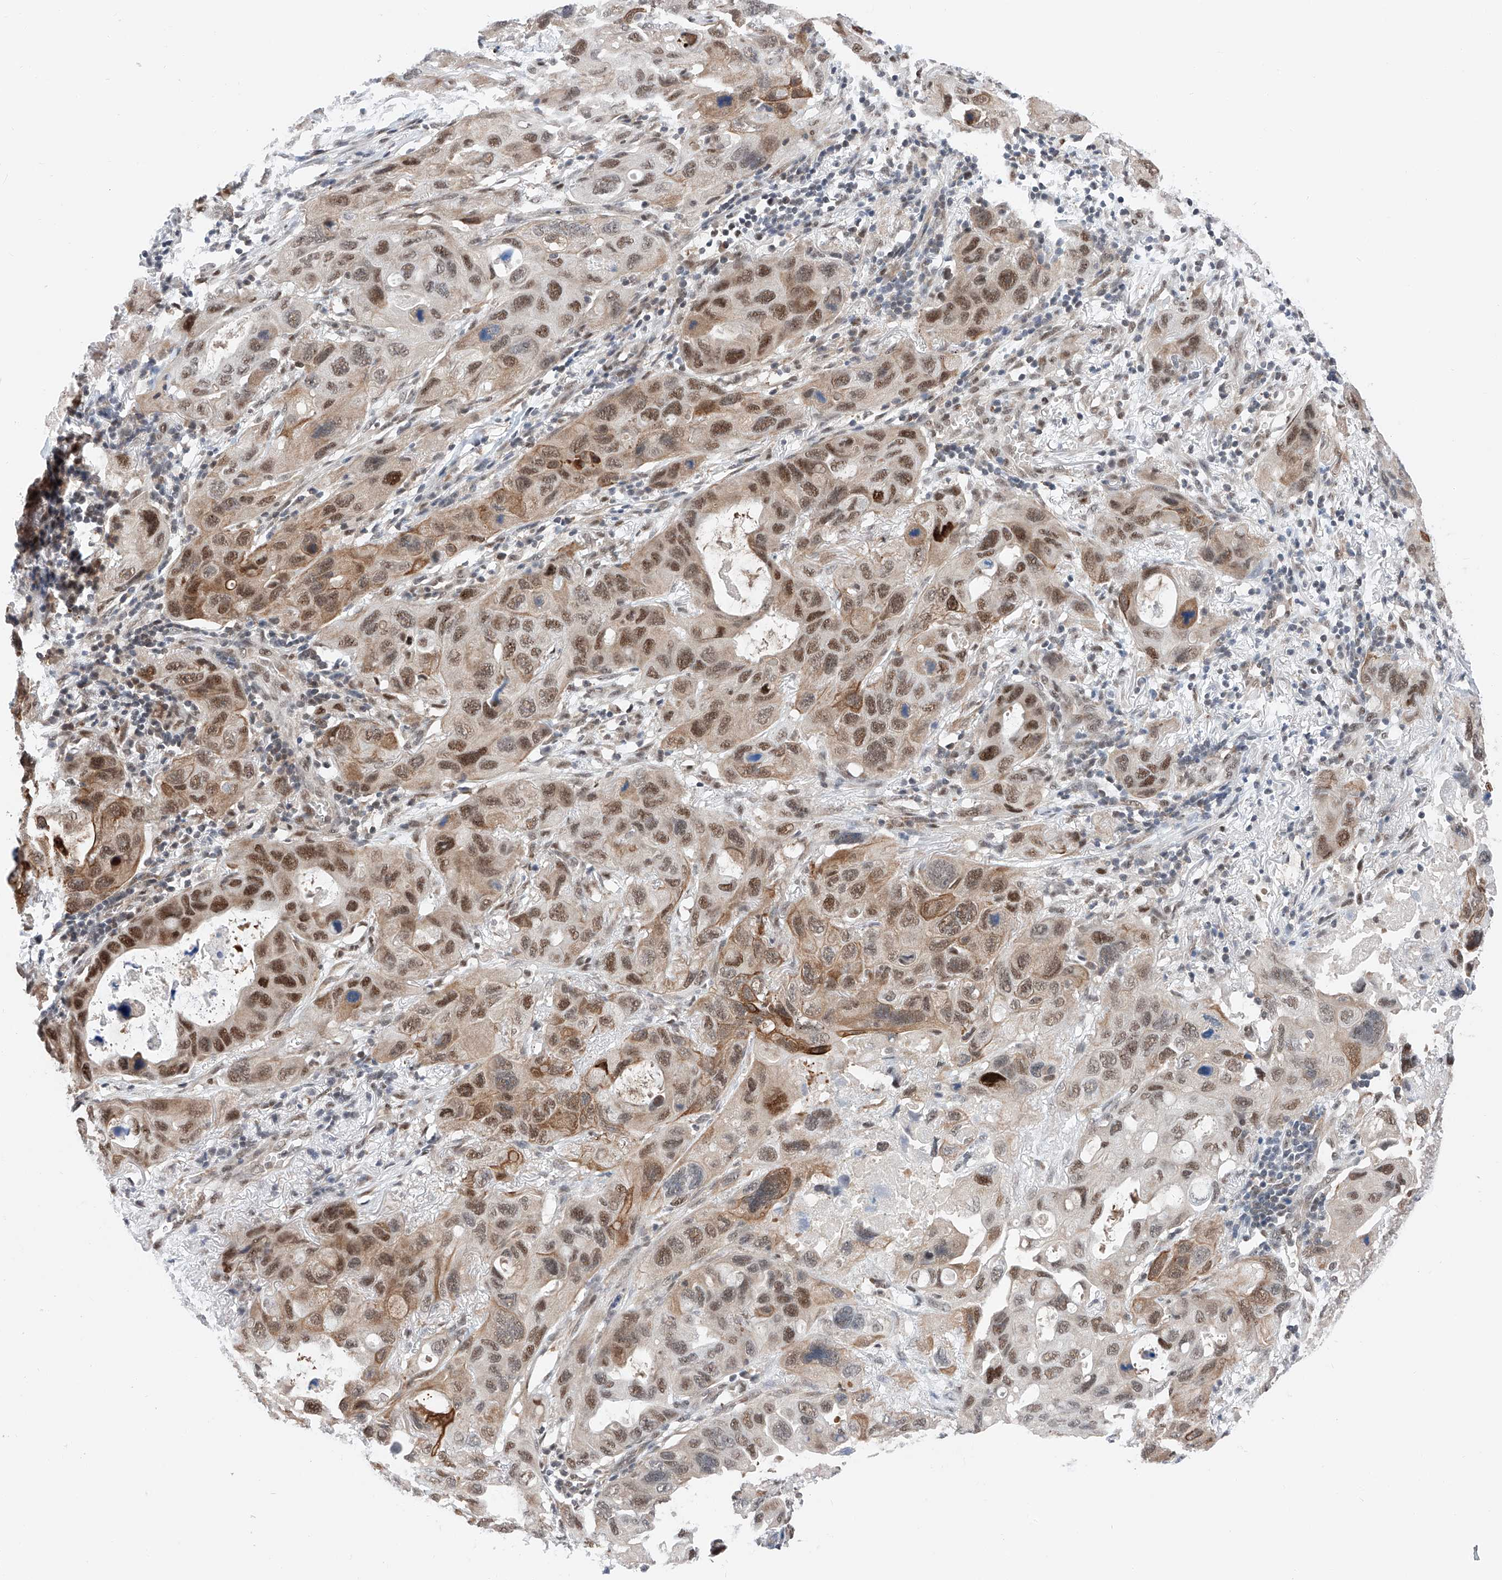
{"staining": {"intensity": "moderate", "quantity": ">75%", "location": "cytoplasmic/membranous,nuclear"}, "tissue": "lung cancer", "cell_type": "Tumor cells", "image_type": "cancer", "snomed": [{"axis": "morphology", "description": "Squamous cell carcinoma, NOS"}, {"axis": "topography", "description": "Lung"}], "caption": "Moderate cytoplasmic/membranous and nuclear positivity is identified in about >75% of tumor cells in lung cancer. Using DAB (3,3'-diaminobenzidine) (brown) and hematoxylin (blue) stains, captured at high magnification using brightfield microscopy.", "gene": "SNRNP200", "patient": {"sex": "female", "age": 73}}